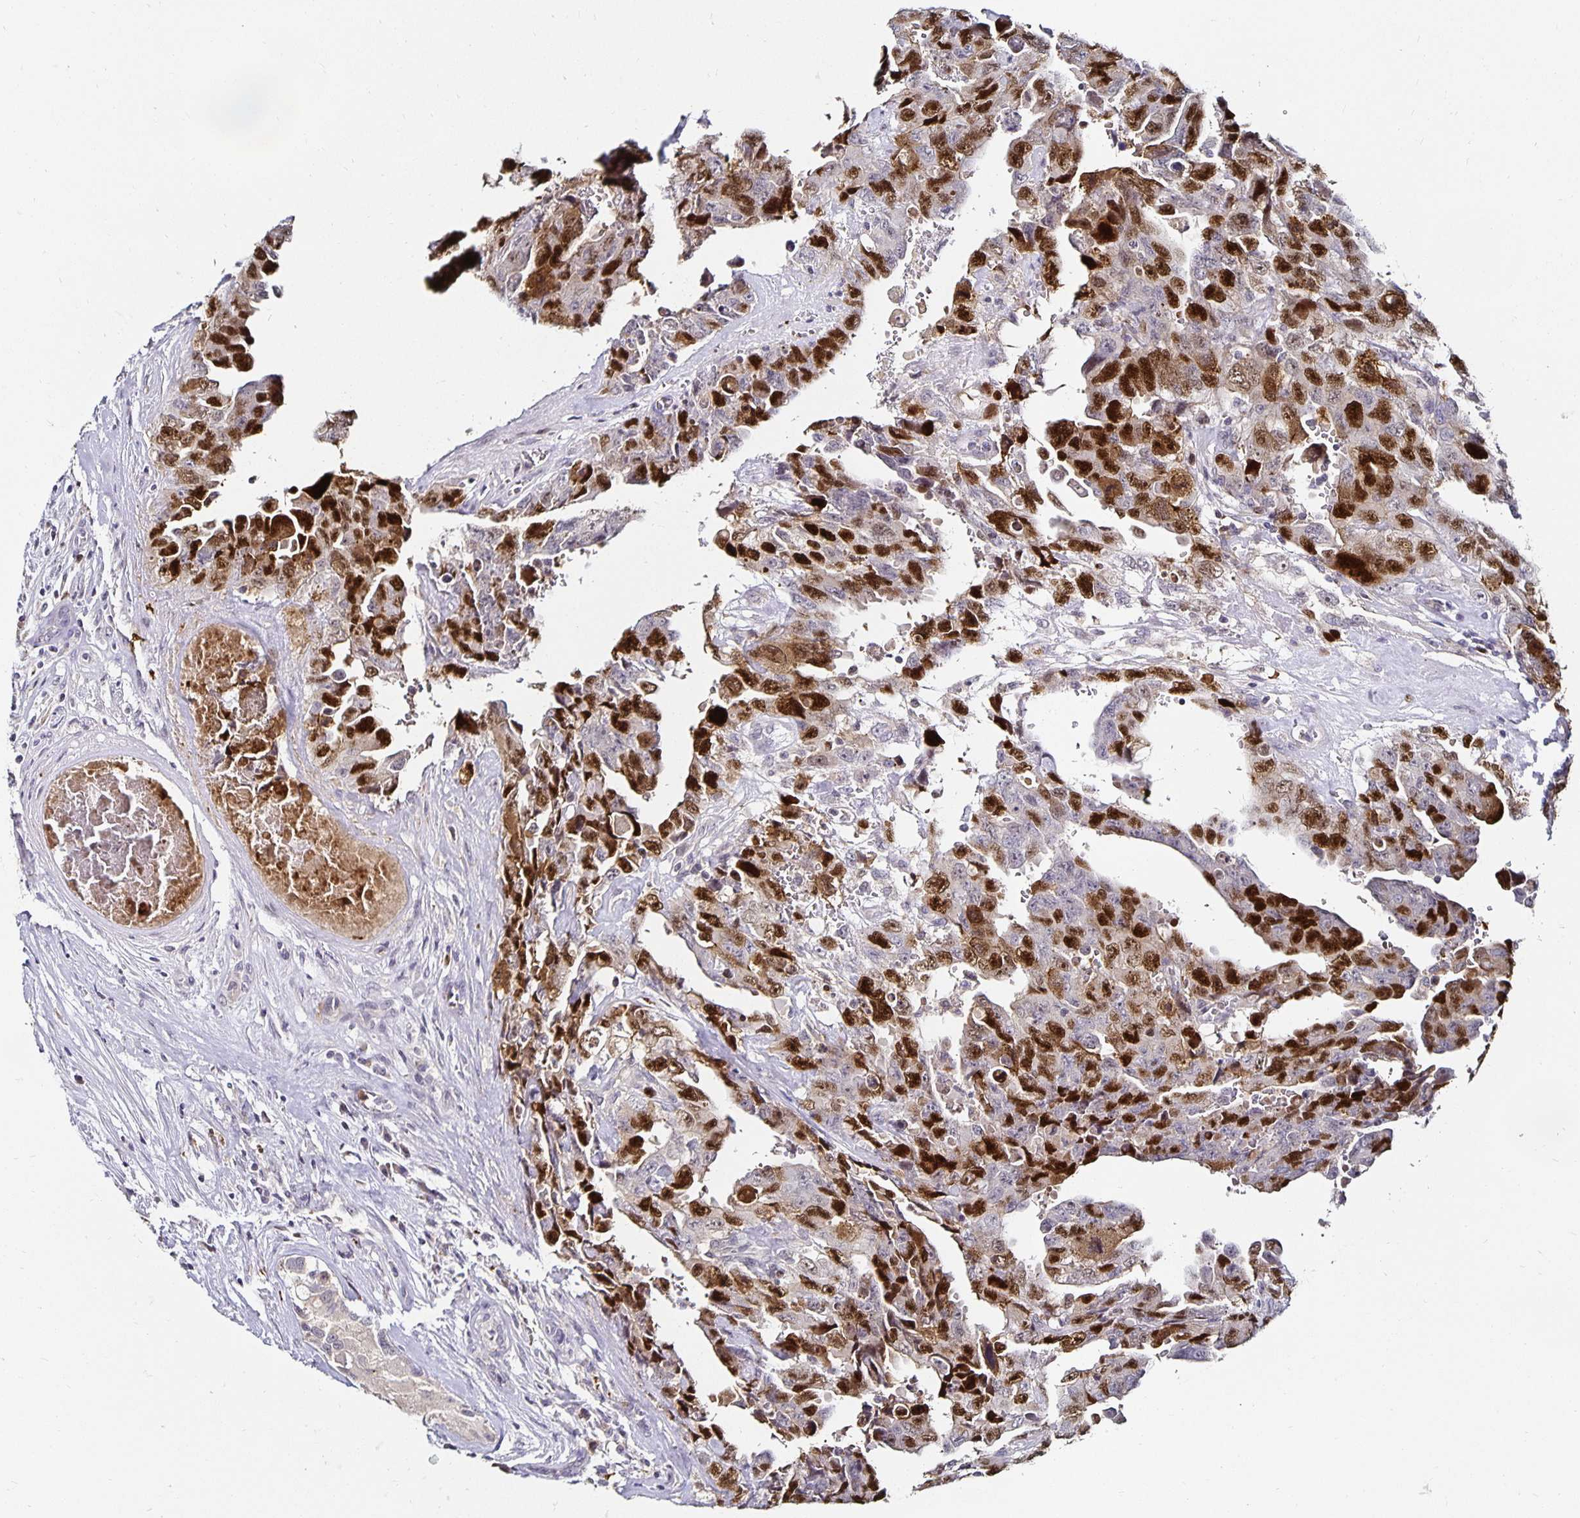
{"staining": {"intensity": "strong", "quantity": "25%-75%", "location": "nuclear"}, "tissue": "testis cancer", "cell_type": "Tumor cells", "image_type": "cancer", "snomed": [{"axis": "morphology", "description": "Carcinoma, Embryonal, NOS"}, {"axis": "topography", "description": "Testis"}], "caption": "Strong nuclear staining for a protein is identified in about 25%-75% of tumor cells of testis embryonal carcinoma using IHC.", "gene": "ANLN", "patient": {"sex": "male", "age": 24}}